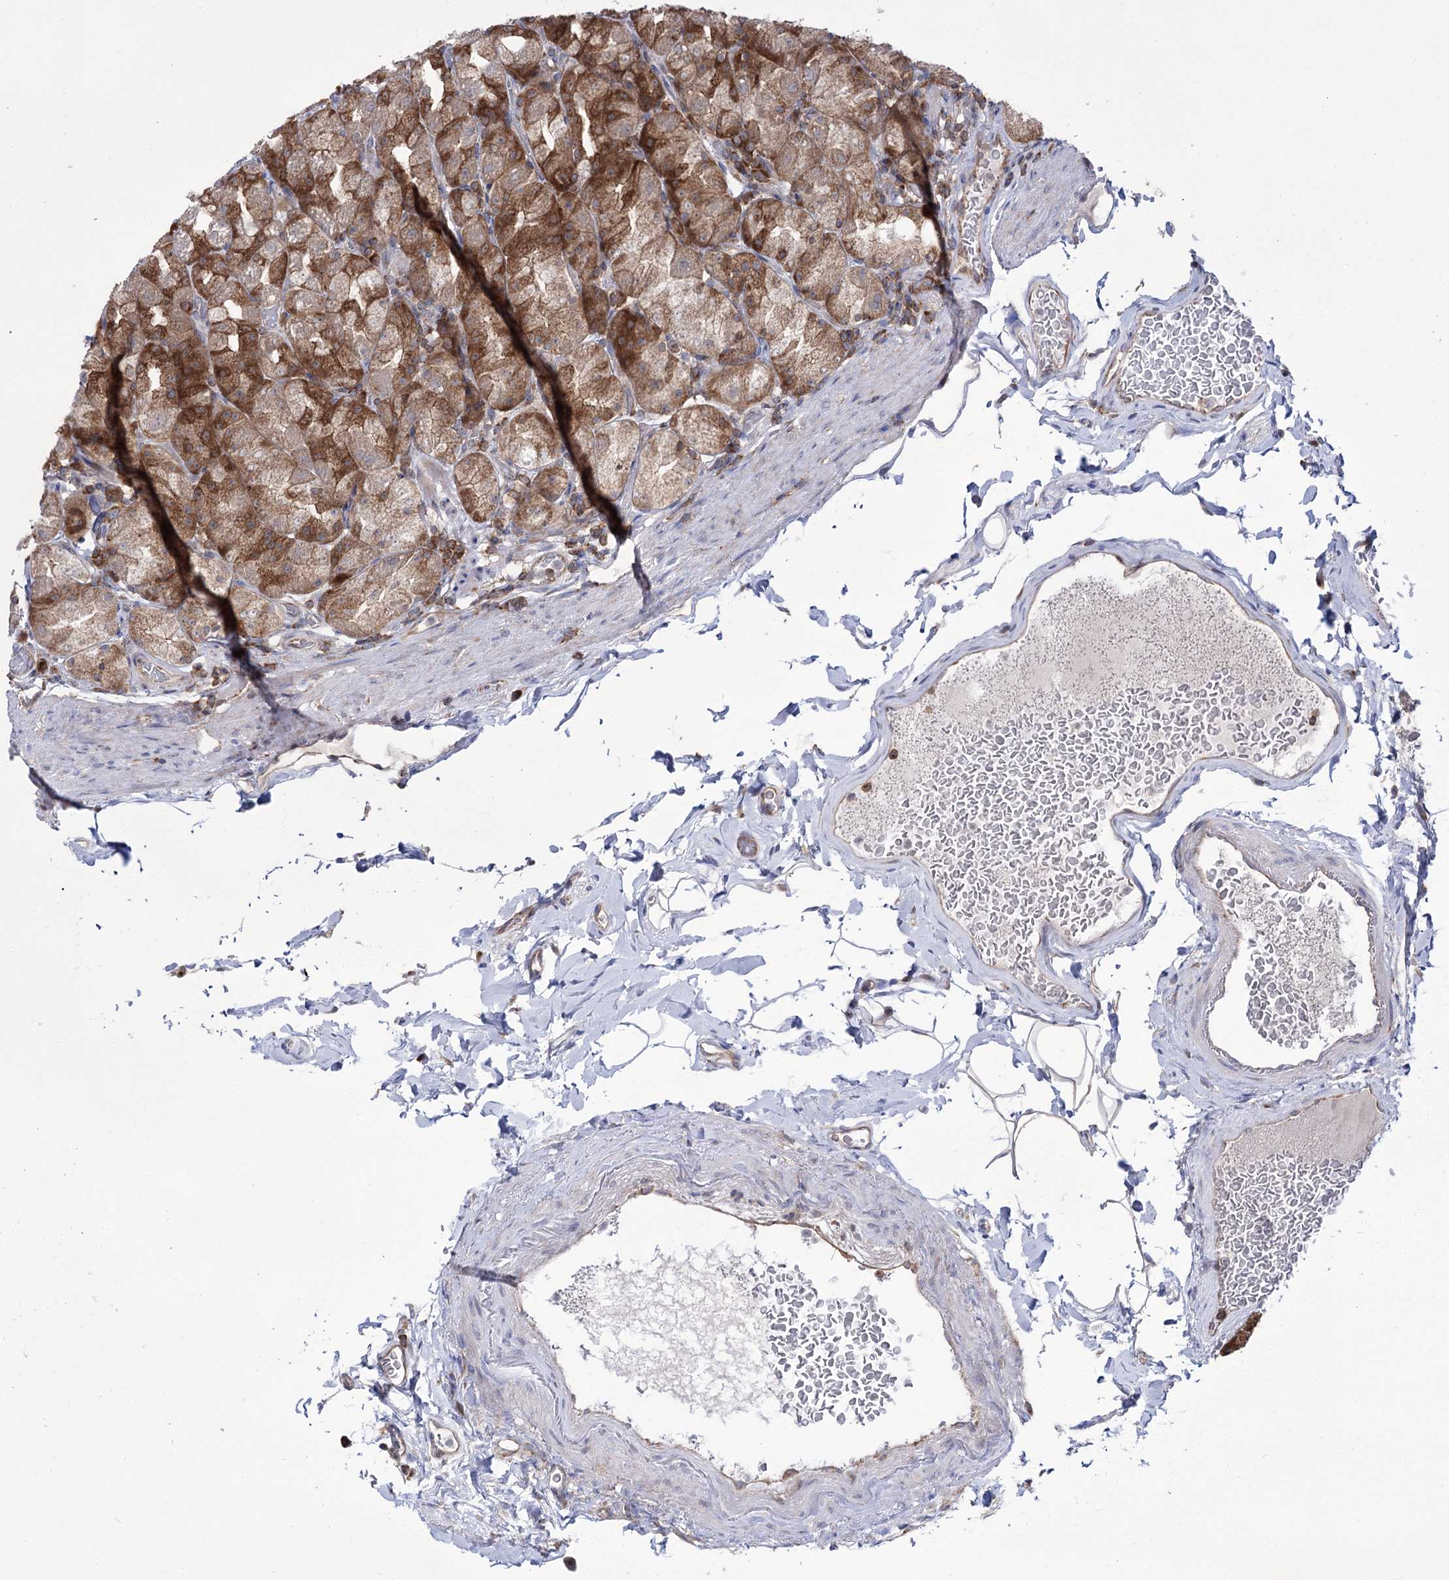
{"staining": {"intensity": "moderate", "quantity": ">75%", "location": "cytoplasmic/membranous"}, "tissue": "stomach", "cell_type": "Glandular cells", "image_type": "normal", "snomed": [{"axis": "morphology", "description": "Normal tissue, NOS"}, {"axis": "topography", "description": "Stomach, upper"}], "caption": "Brown immunohistochemical staining in benign stomach shows moderate cytoplasmic/membranous expression in approximately >75% of glandular cells.", "gene": "ZNF622", "patient": {"sex": "male", "age": 68}}